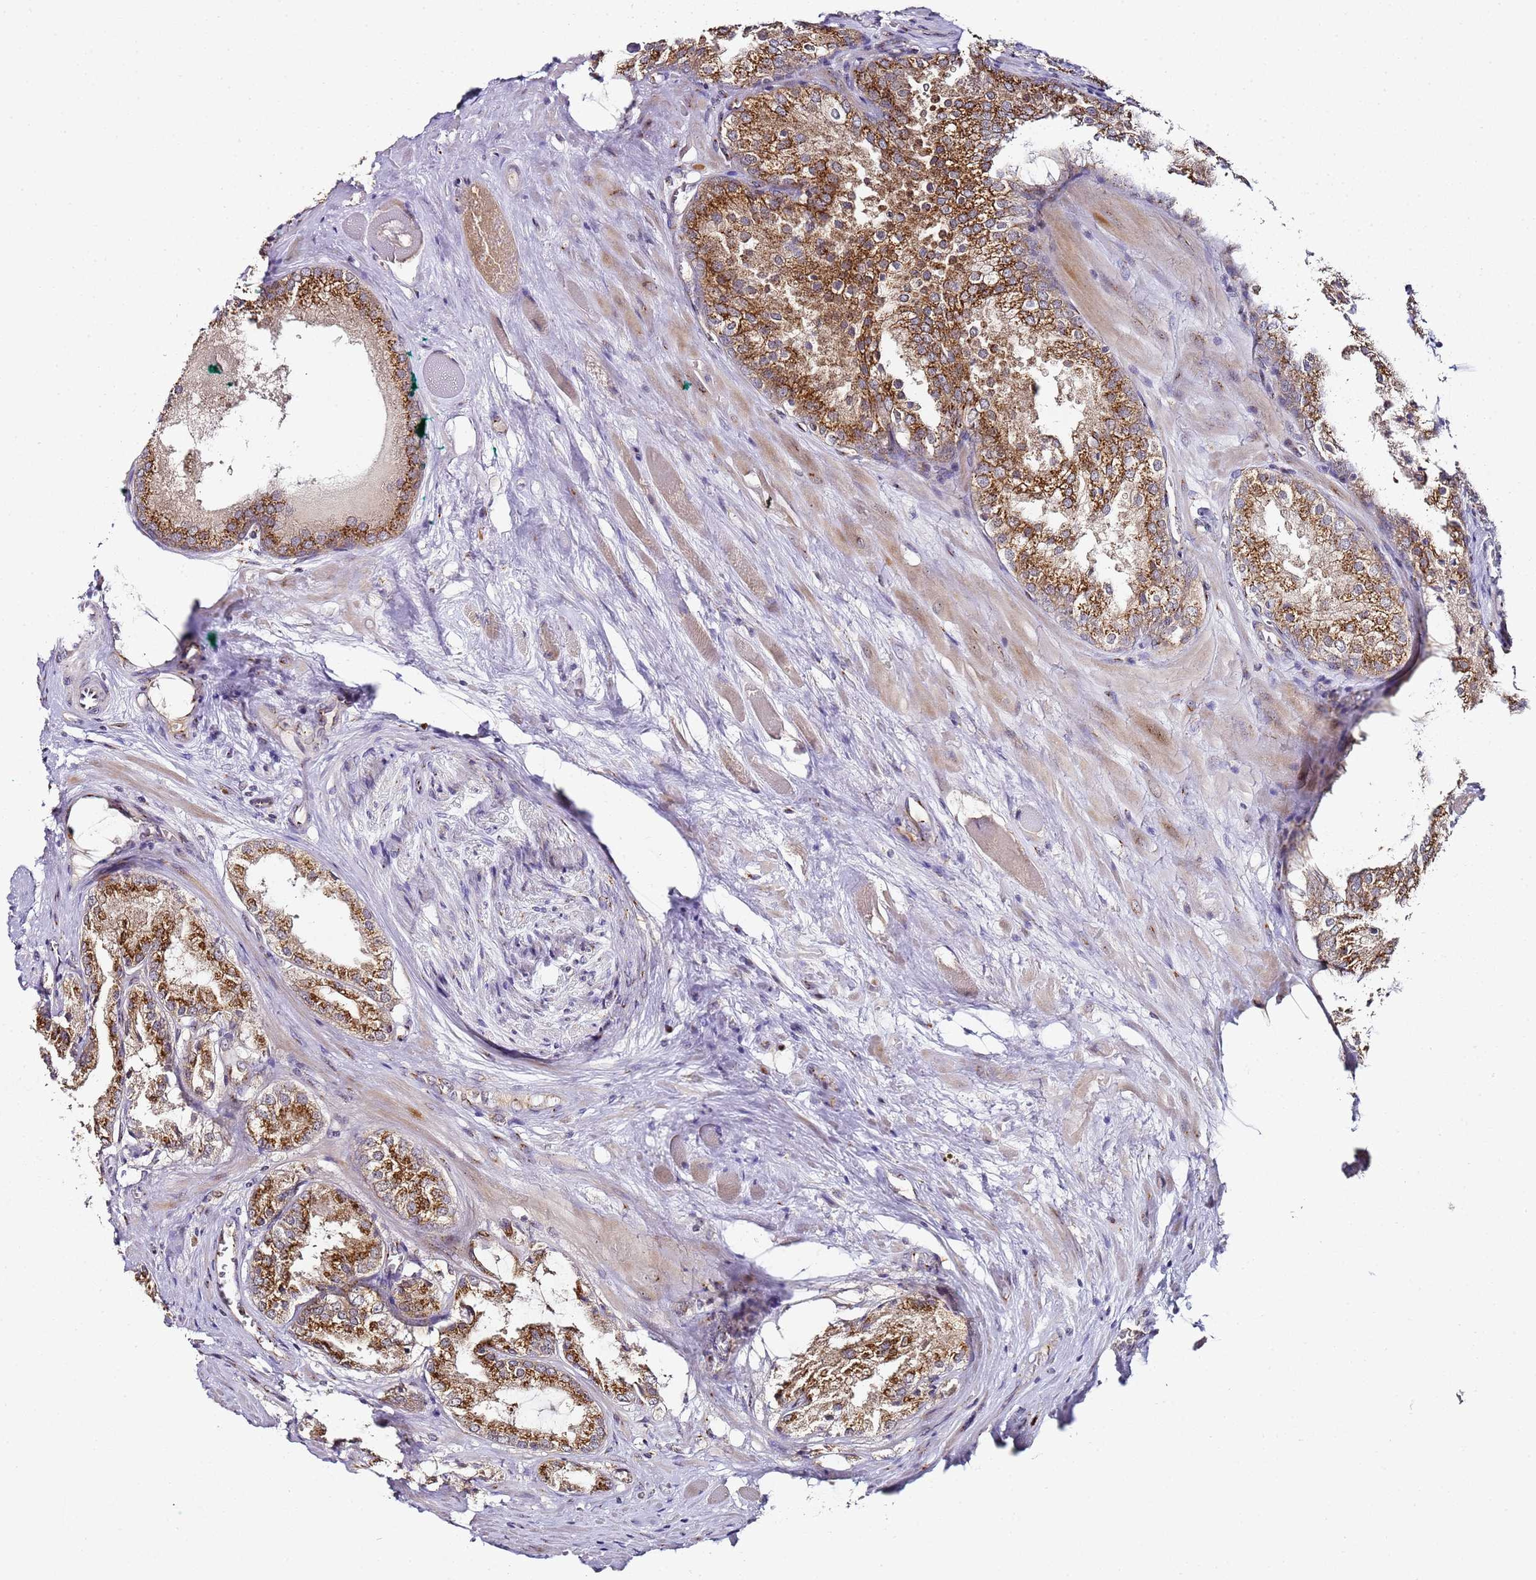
{"staining": {"intensity": "strong", "quantity": "25%-75%", "location": "cytoplasmic/membranous"}, "tissue": "prostate cancer", "cell_type": "Tumor cells", "image_type": "cancer", "snomed": [{"axis": "morphology", "description": "Adenocarcinoma, Low grade"}, {"axis": "topography", "description": "Prostate"}], "caption": "Human prostate cancer stained with a brown dye demonstrates strong cytoplasmic/membranous positive staining in approximately 25%-75% of tumor cells.", "gene": "MRPL49", "patient": {"sex": "male", "age": 67}}